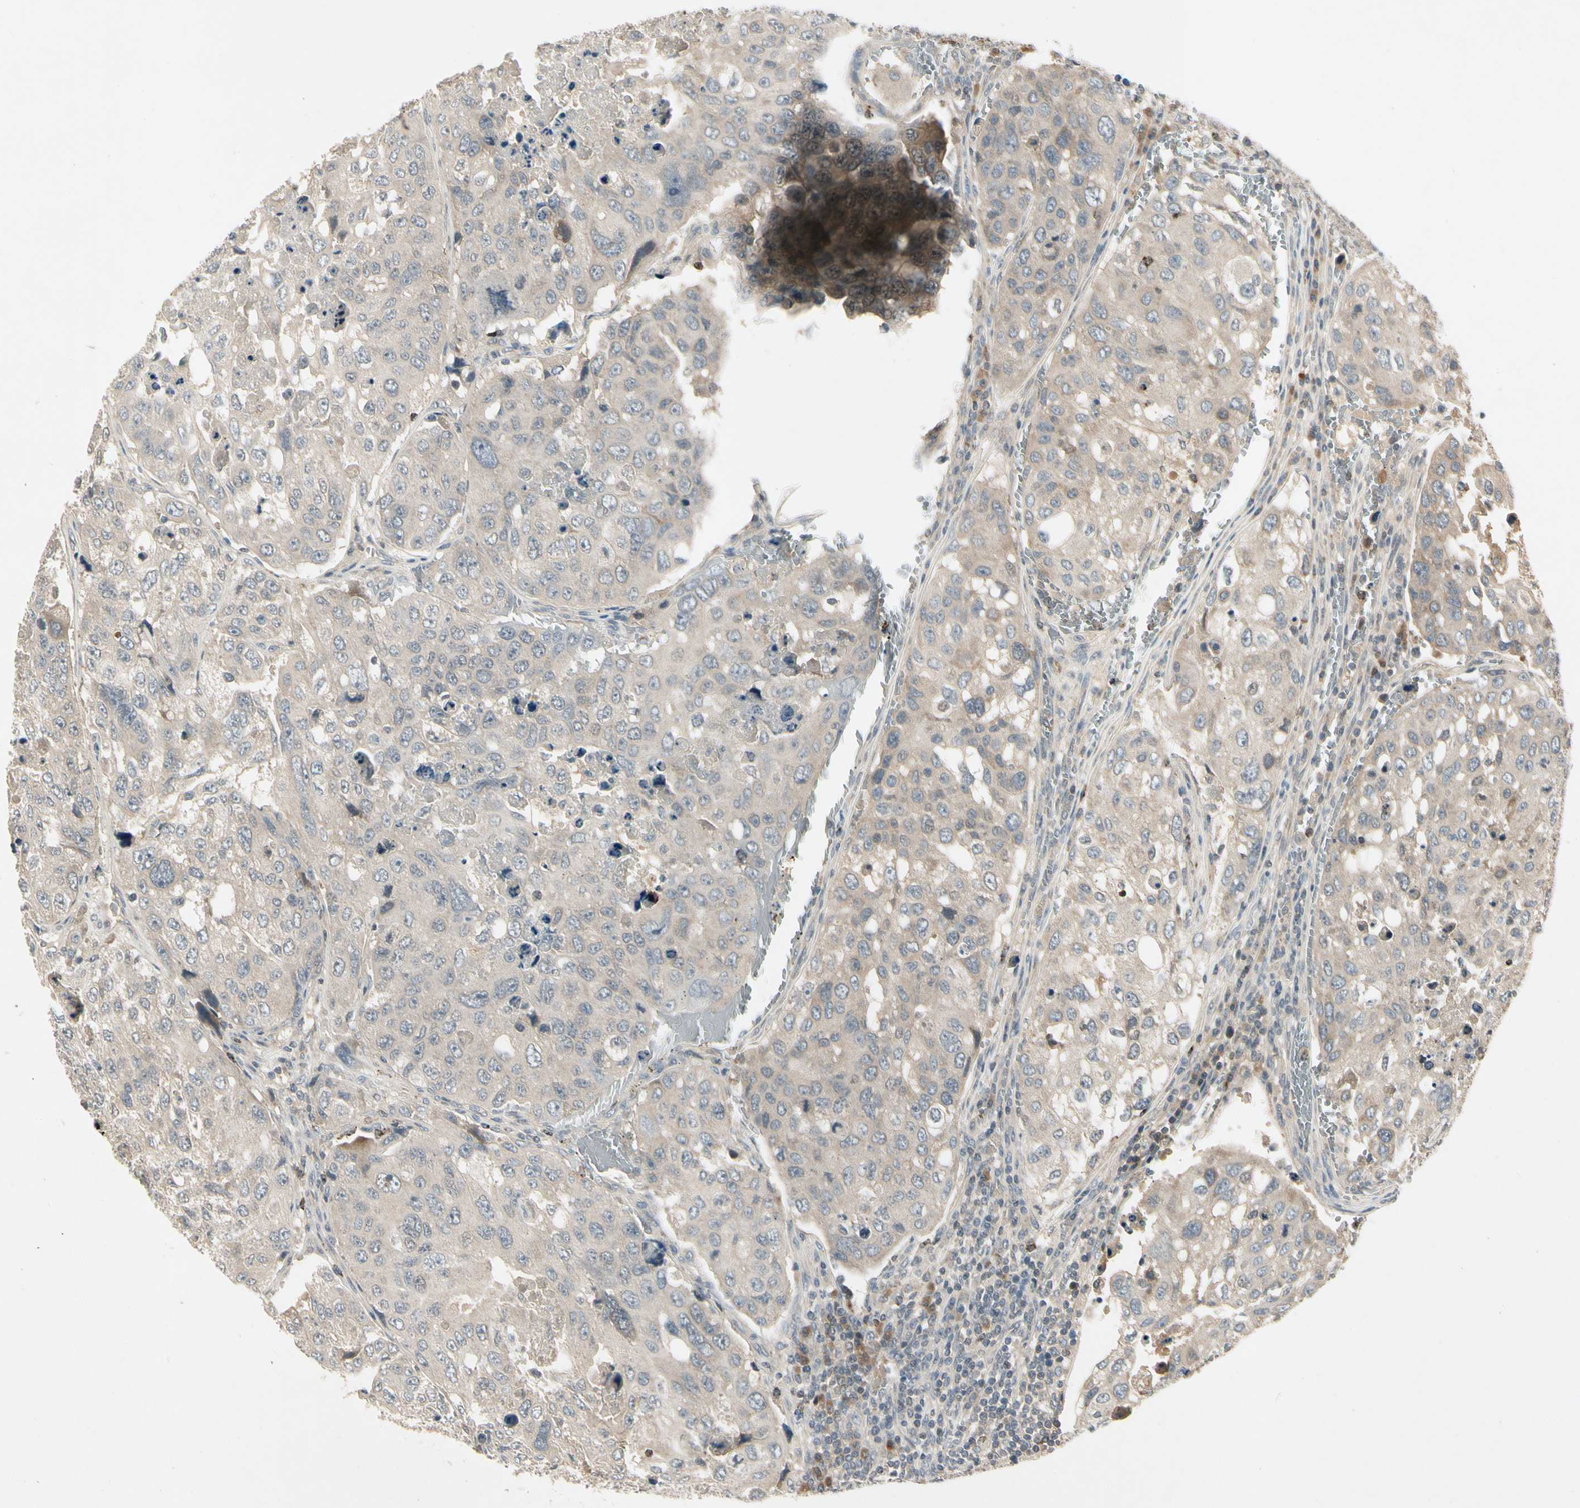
{"staining": {"intensity": "weak", "quantity": ">75%", "location": "cytoplasmic/membranous"}, "tissue": "urothelial cancer", "cell_type": "Tumor cells", "image_type": "cancer", "snomed": [{"axis": "morphology", "description": "Urothelial carcinoma, High grade"}, {"axis": "topography", "description": "Lymph node"}, {"axis": "topography", "description": "Urinary bladder"}], "caption": "Protein expression analysis of urothelial cancer demonstrates weak cytoplasmic/membranous positivity in about >75% of tumor cells.", "gene": "CCL4", "patient": {"sex": "male", "age": 51}}